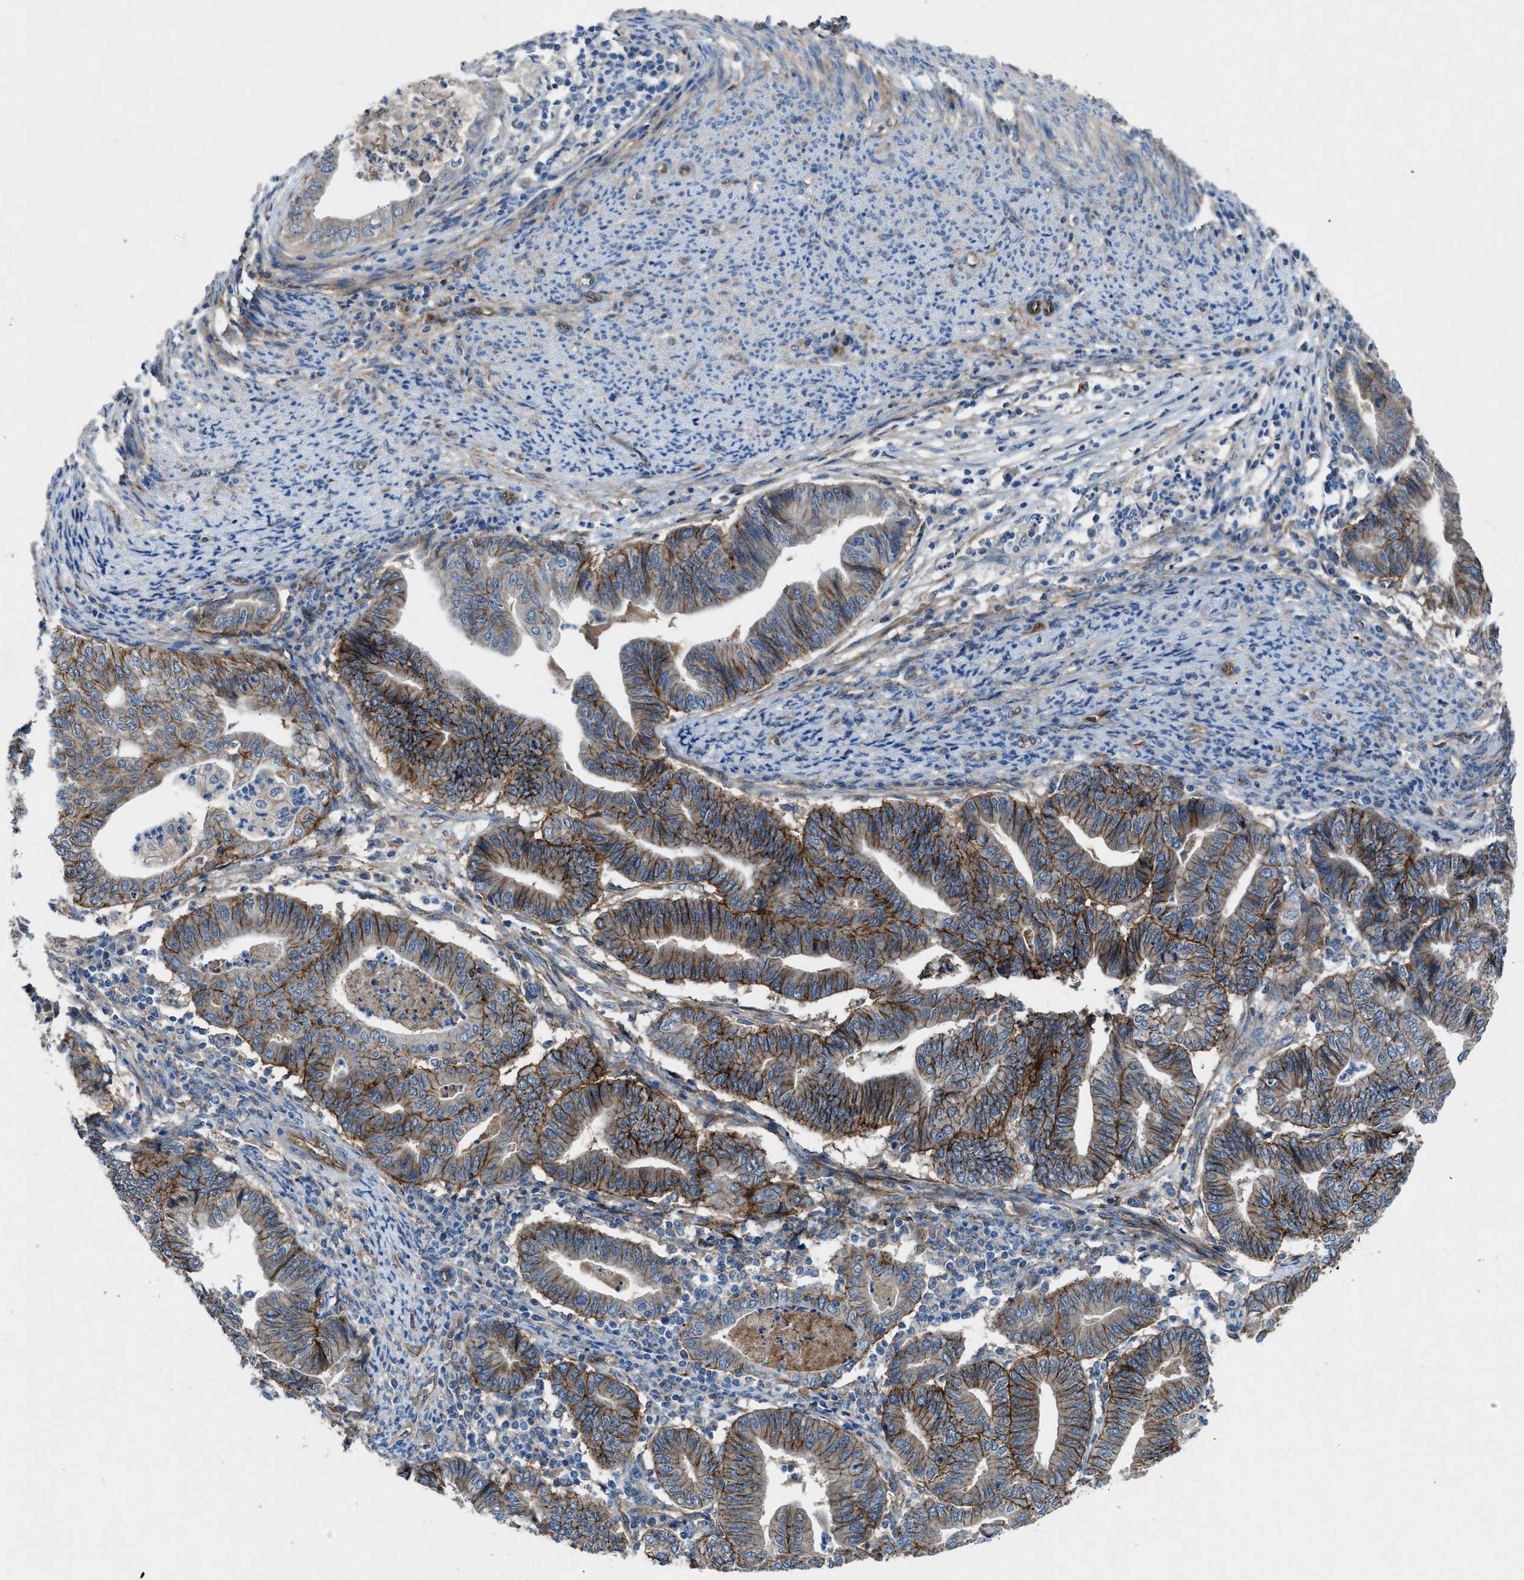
{"staining": {"intensity": "moderate", "quantity": ">75%", "location": "cytoplasmic/membranous"}, "tissue": "endometrial cancer", "cell_type": "Tumor cells", "image_type": "cancer", "snomed": [{"axis": "morphology", "description": "Adenocarcinoma, NOS"}, {"axis": "topography", "description": "Endometrium"}], "caption": "A high-resolution image shows immunohistochemistry staining of adenocarcinoma (endometrial), which shows moderate cytoplasmic/membranous expression in approximately >75% of tumor cells.", "gene": "PTGFRN", "patient": {"sex": "female", "age": 79}}